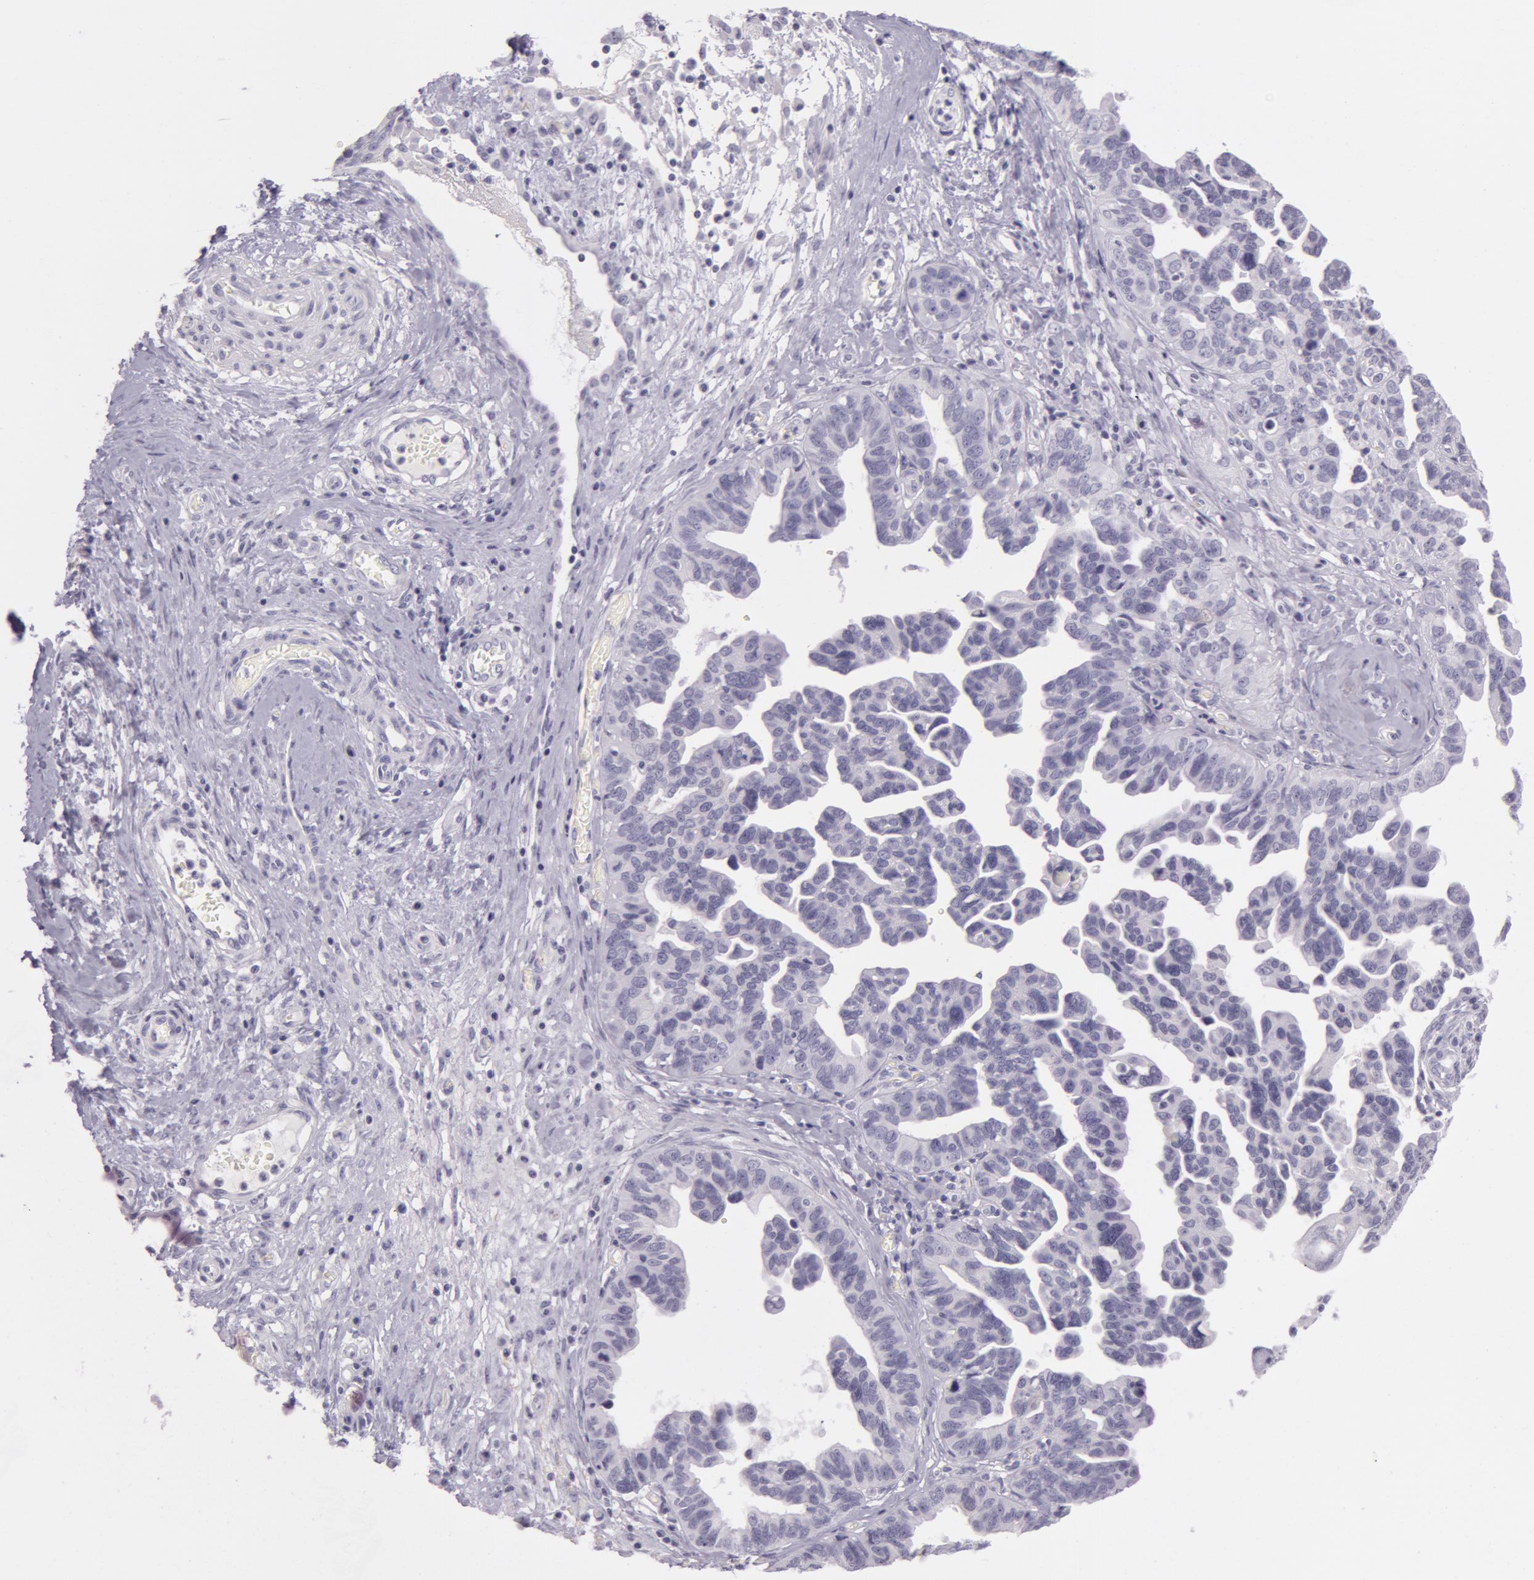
{"staining": {"intensity": "negative", "quantity": "none", "location": "none"}, "tissue": "ovarian cancer", "cell_type": "Tumor cells", "image_type": "cancer", "snomed": [{"axis": "morphology", "description": "Cystadenocarcinoma, serous, NOS"}, {"axis": "topography", "description": "Ovary"}], "caption": "Immunohistochemistry (IHC) of ovarian serous cystadenocarcinoma reveals no expression in tumor cells.", "gene": "CKB", "patient": {"sex": "female", "age": 64}}